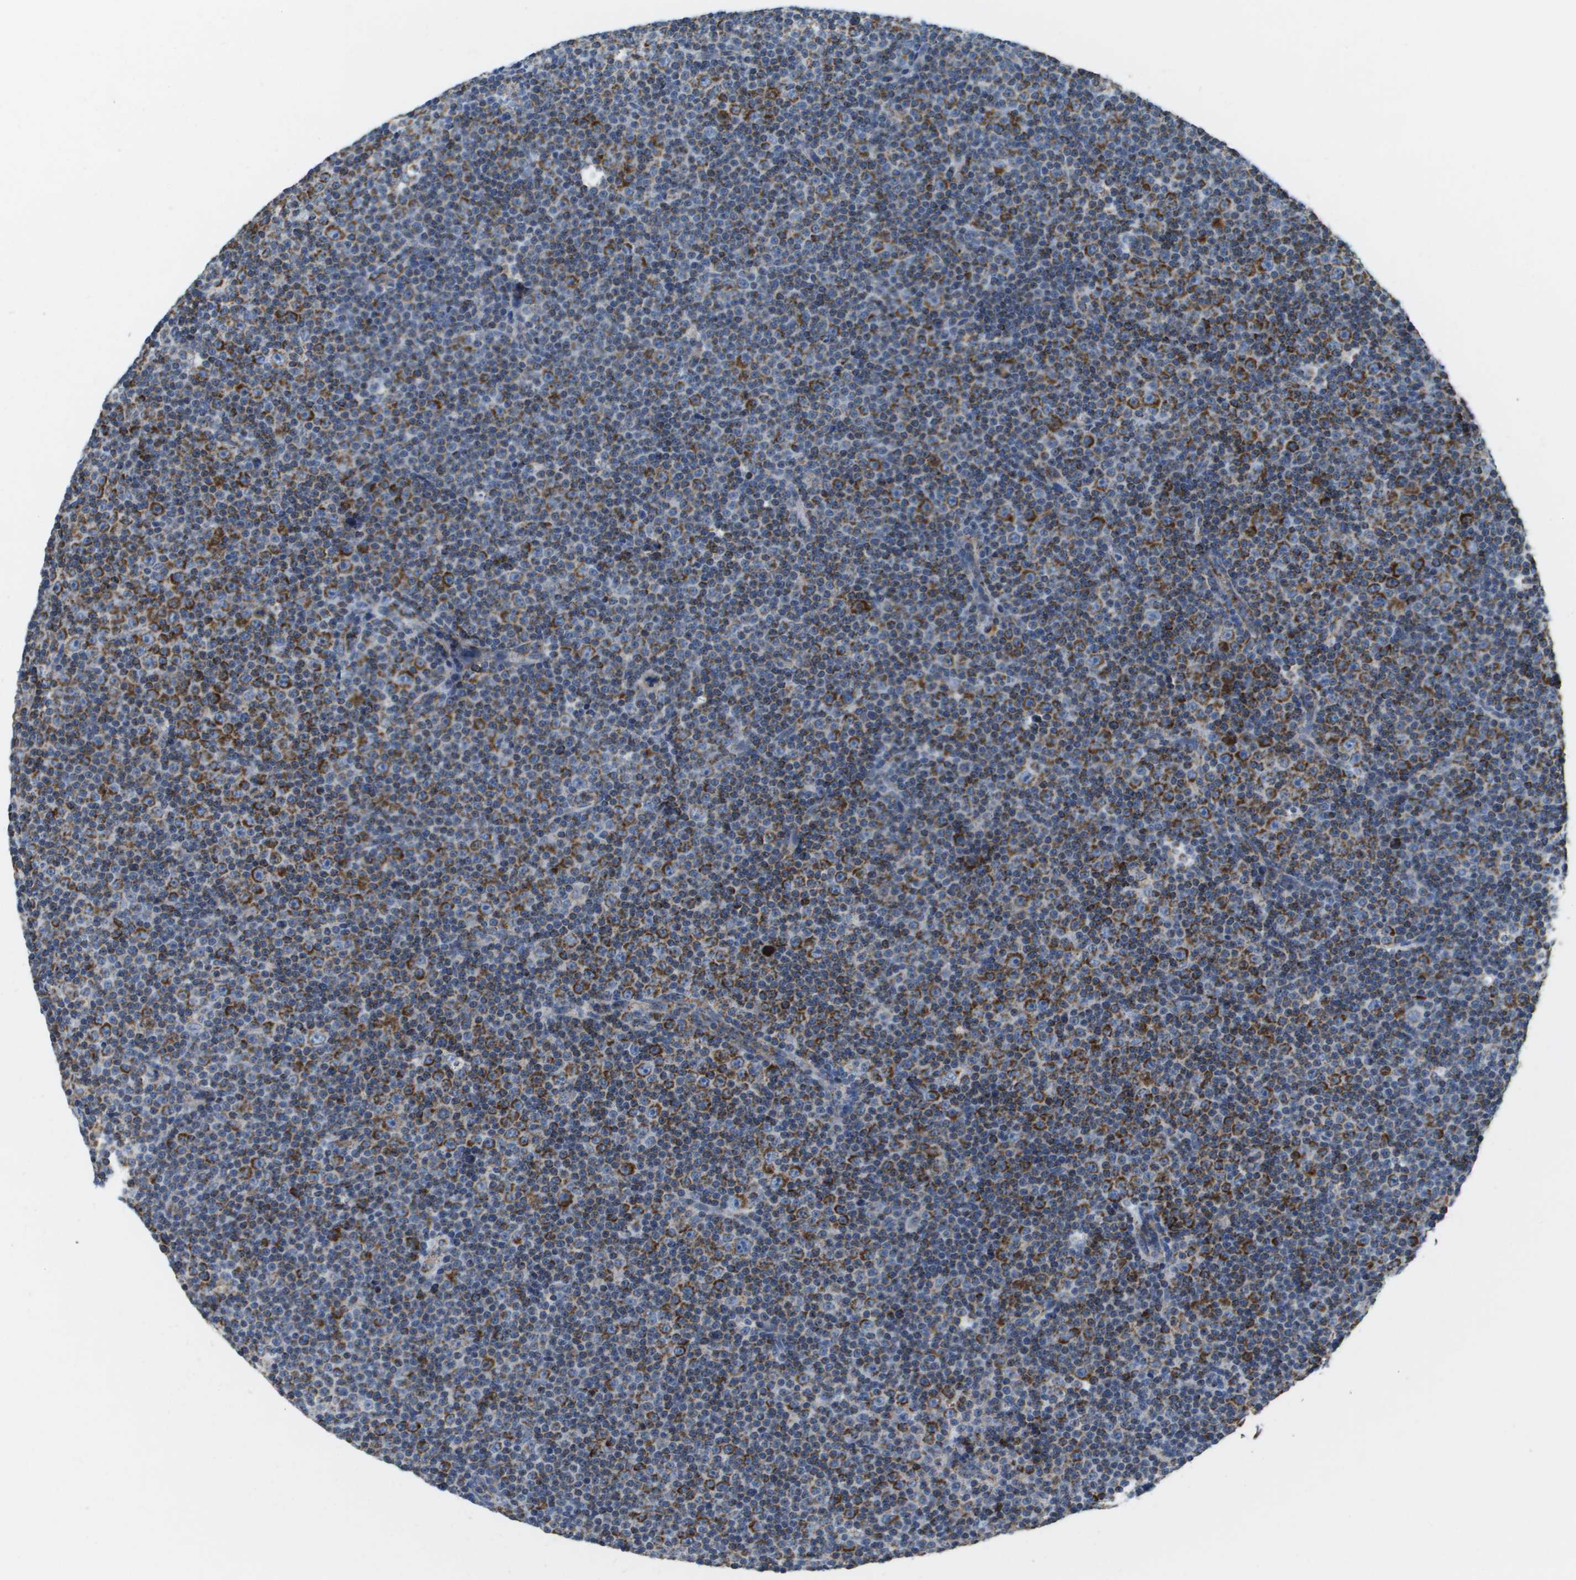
{"staining": {"intensity": "strong", "quantity": "25%-75%", "location": "cytoplasmic/membranous"}, "tissue": "lymphoma", "cell_type": "Tumor cells", "image_type": "cancer", "snomed": [{"axis": "morphology", "description": "Malignant lymphoma, non-Hodgkin's type, Low grade"}, {"axis": "topography", "description": "Lymph node"}], "caption": "Protein staining by immunohistochemistry displays strong cytoplasmic/membranous positivity in approximately 25%-75% of tumor cells in malignant lymphoma, non-Hodgkin's type (low-grade).", "gene": "ATP5F1B", "patient": {"sex": "female", "age": 67}}